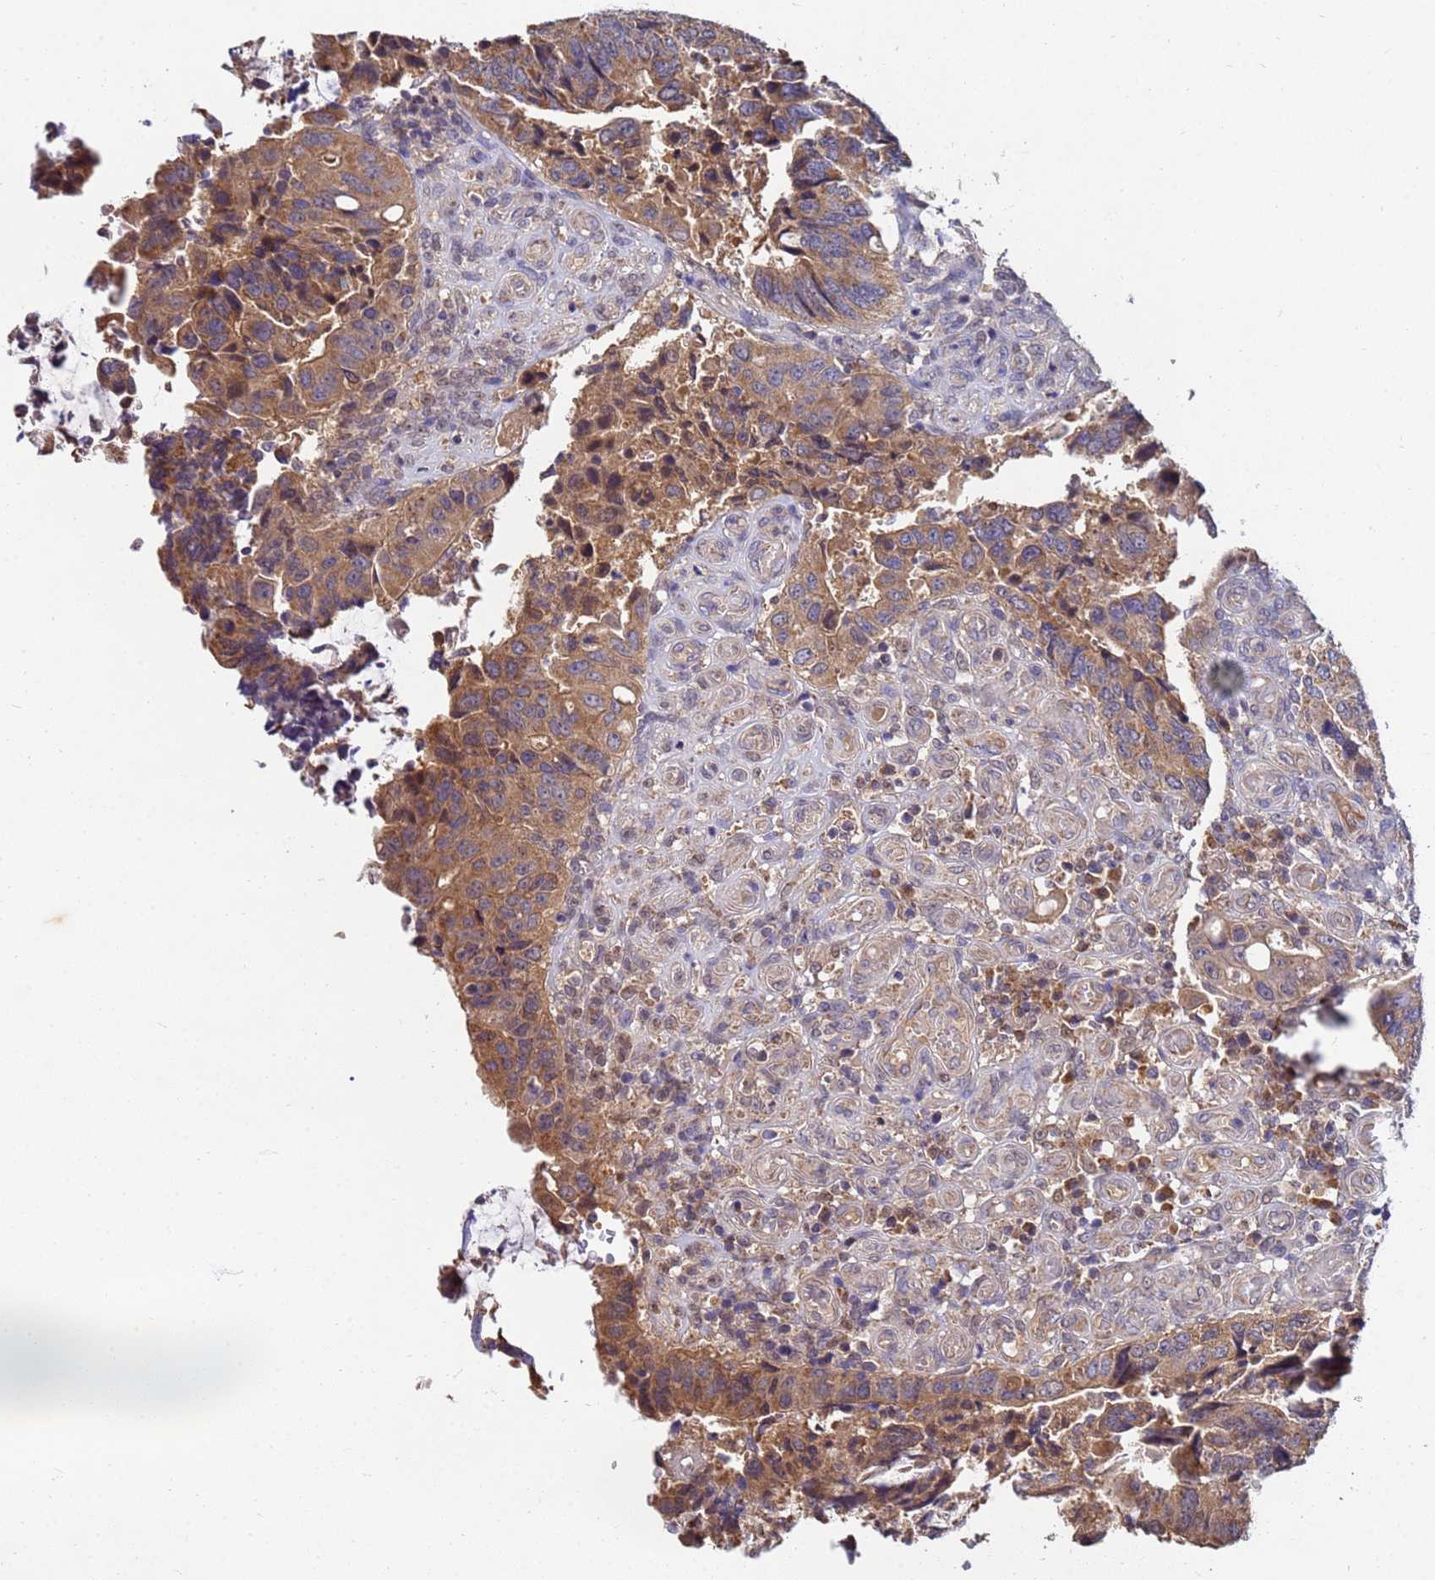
{"staining": {"intensity": "moderate", "quantity": ">75%", "location": "cytoplasmic/membranous"}, "tissue": "colorectal cancer", "cell_type": "Tumor cells", "image_type": "cancer", "snomed": [{"axis": "morphology", "description": "Adenocarcinoma, NOS"}, {"axis": "topography", "description": "Colon"}], "caption": "Human colorectal cancer (adenocarcinoma) stained with a protein marker demonstrates moderate staining in tumor cells.", "gene": "C5orf34", "patient": {"sex": "male", "age": 87}}